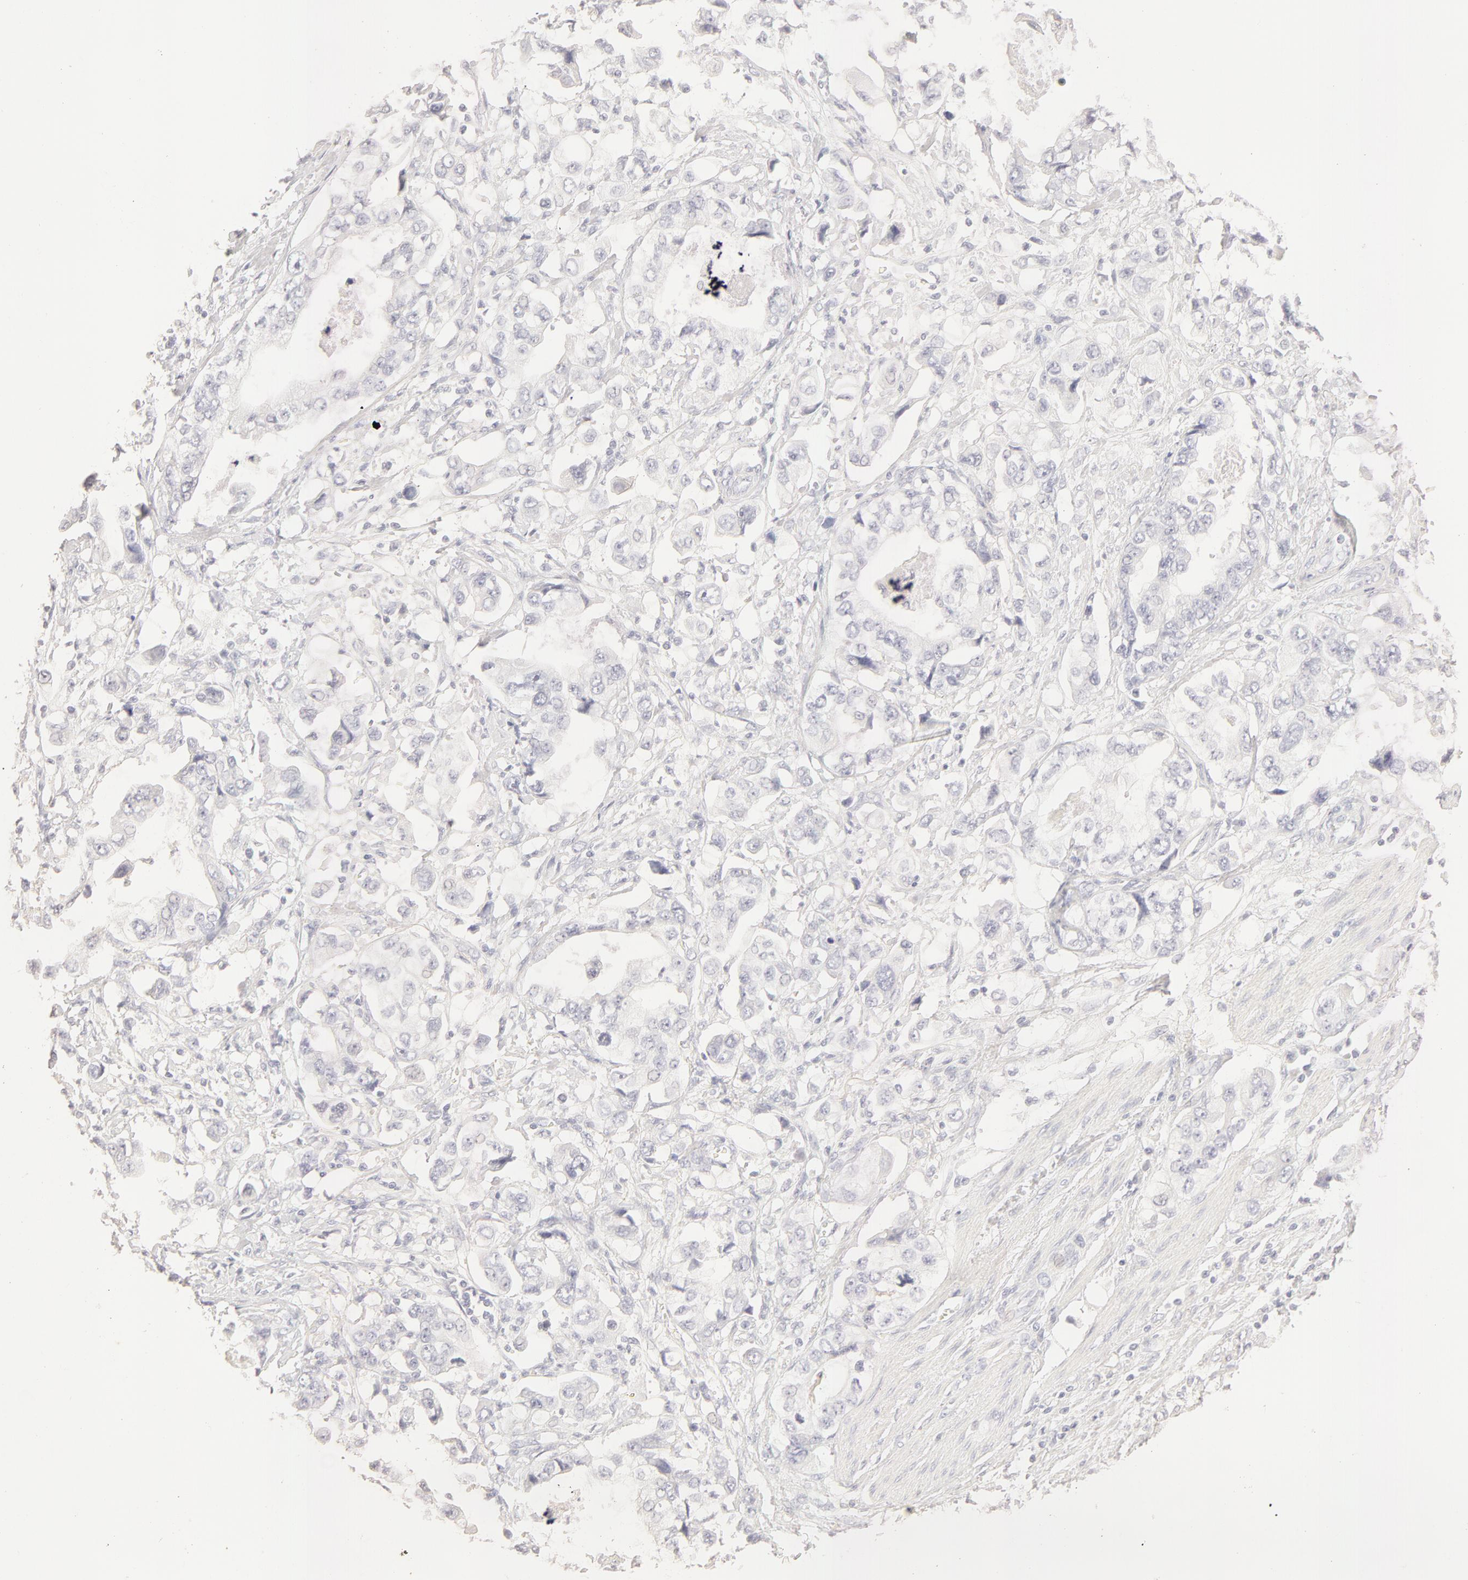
{"staining": {"intensity": "negative", "quantity": "none", "location": "none"}, "tissue": "stomach cancer", "cell_type": "Tumor cells", "image_type": "cancer", "snomed": [{"axis": "morphology", "description": "Adenocarcinoma, NOS"}, {"axis": "topography", "description": "Pancreas"}, {"axis": "topography", "description": "Stomach, upper"}], "caption": "Stomach cancer stained for a protein using IHC demonstrates no staining tumor cells.", "gene": "LGALS7B", "patient": {"sex": "male", "age": 77}}